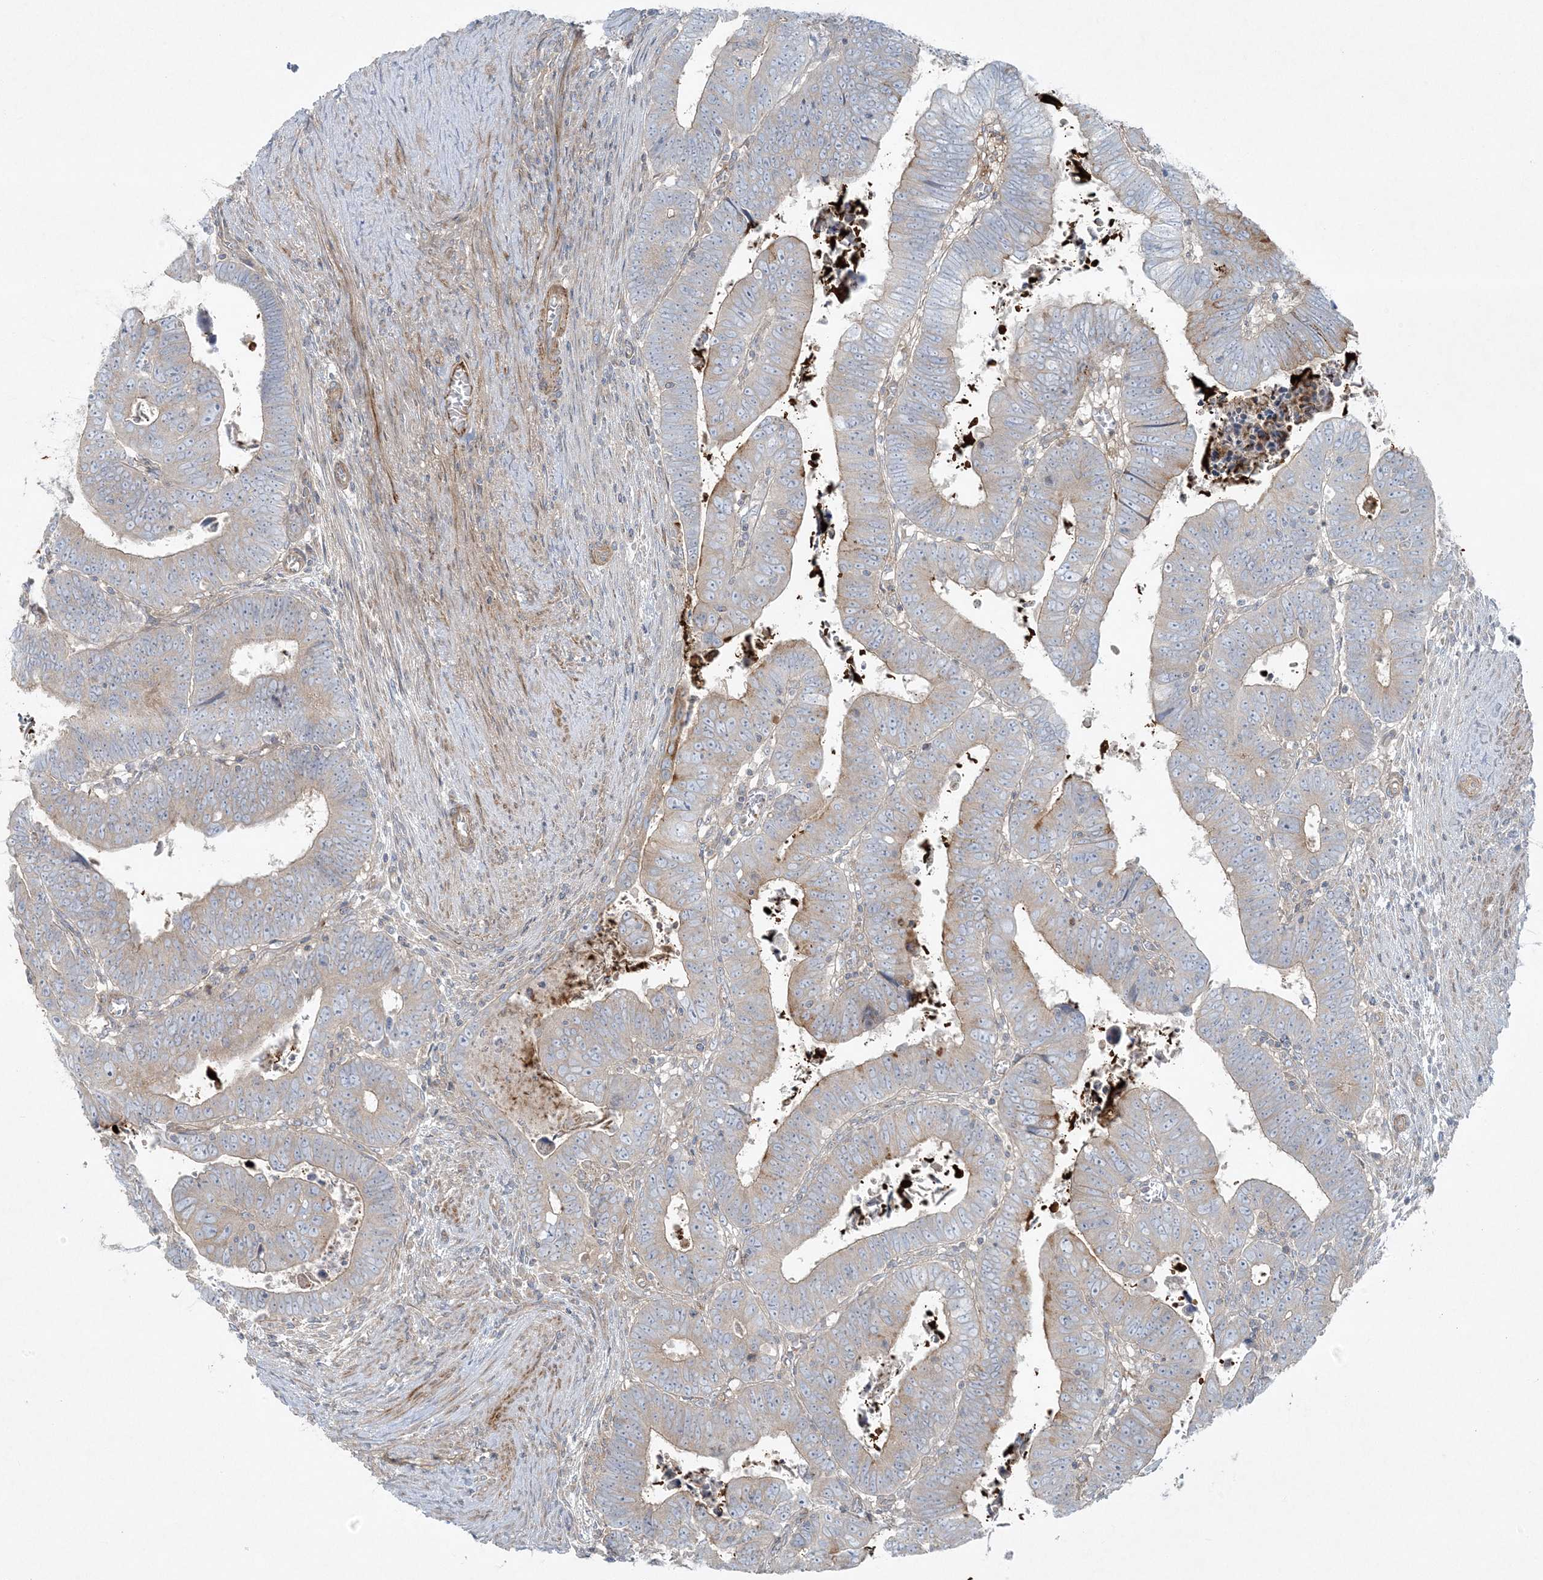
{"staining": {"intensity": "moderate", "quantity": "25%-75%", "location": "cytoplasmic/membranous"}, "tissue": "colorectal cancer", "cell_type": "Tumor cells", "image_type": "cancer", "snomed": [{"axis": "morphology", "description": "Normal tissue, NOS"}, {"axis": "morphology", "description": "Adenocarcinoma, NOS"}, {"axis": "topography", "description": "Rectum"}], "caption": "An immunohistochemistry image of neoplastic tissue is shown. Protein staining in brown highlights moderate cytoplasmic/membranous positivity in colorectal cancer (adenocarcinoma) within tumor cells.", "gene": "PIK3R4", "patient": {"sex": "female", "age": 65}}